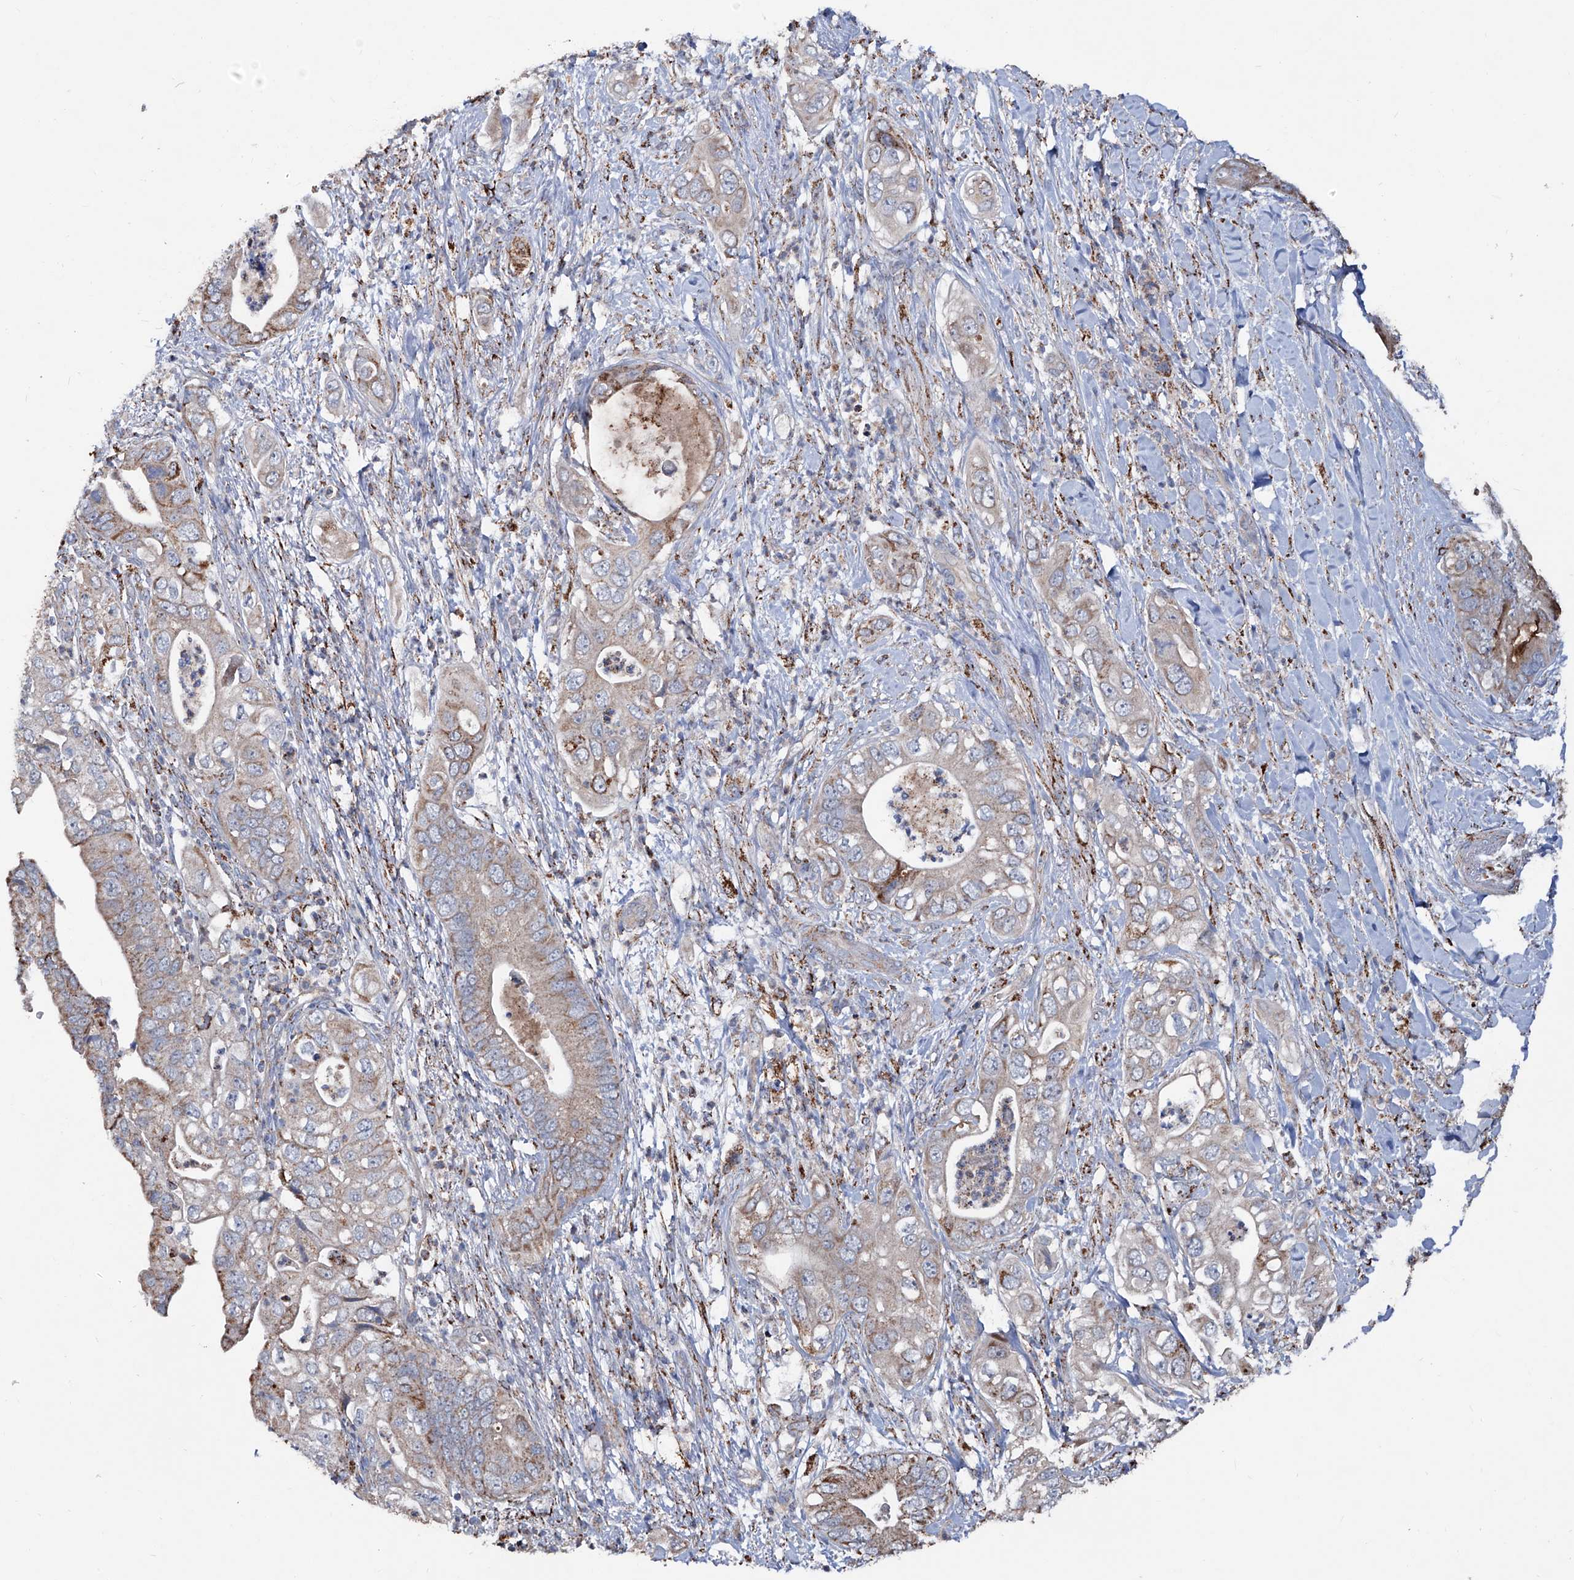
{"staining": {"intensity": "weak", "quantity": "25%-75%", "location": "cytoplasmic/membranous"}, "tissue": "pancreatic cancer", "cell_type": "Tumor cells", "image_type": "cancer", "snomed": [{"axis": "morphology", "description": "Adenocarcinoma, NOS"}, {"axis": "topography", "description": "Pancreas"}], "caption": "DAB (3,3'-diaminobenzidine) immunohistochemical staining of human adenocarcinoma (pancreatic) shows weak cytoplasmic/membranous protein expression in about 25%-75% of tumor cells.", "gene": "NHS", "patient": {"sex": "female", "age": 78}}